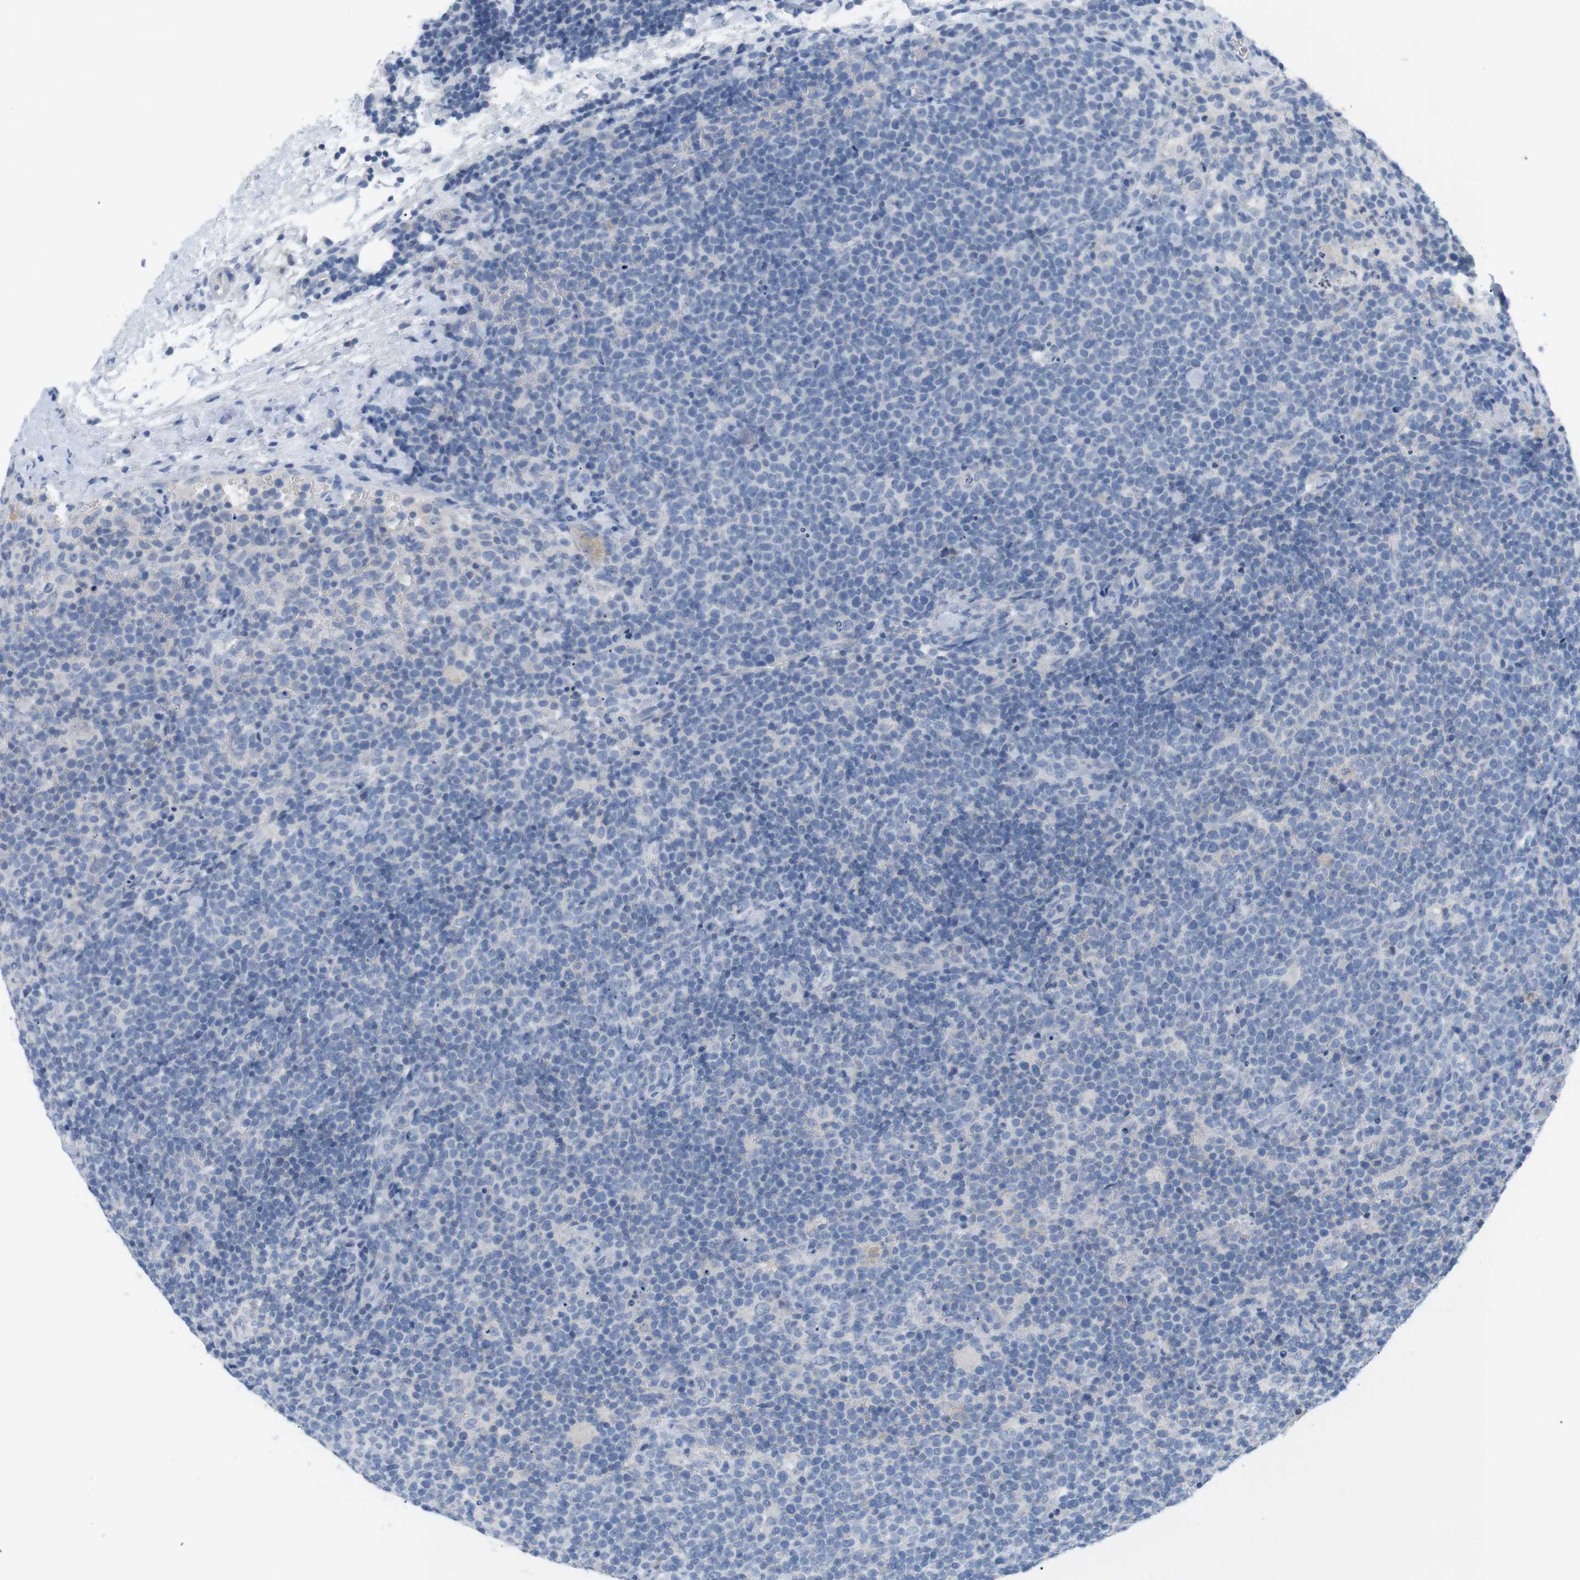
{"staining": {"intensity": "negative", "quantity": "none", "location": "none"}, "tissue": "lymphoma", "cell_type": "Tumor cells", "image_type": "cancer", "snomed": [{"axis": "morphology", "description": "Malignant lymphoma, non-Hodgkin's type, High grade"}, {"axis": "topography", "description": "Lymph node"}], "caption": "Image shows no significant protein expression in tumor cells of lymphoma.", "gene": "HBG2", "patient": {"sex": "male", "age": 61}}